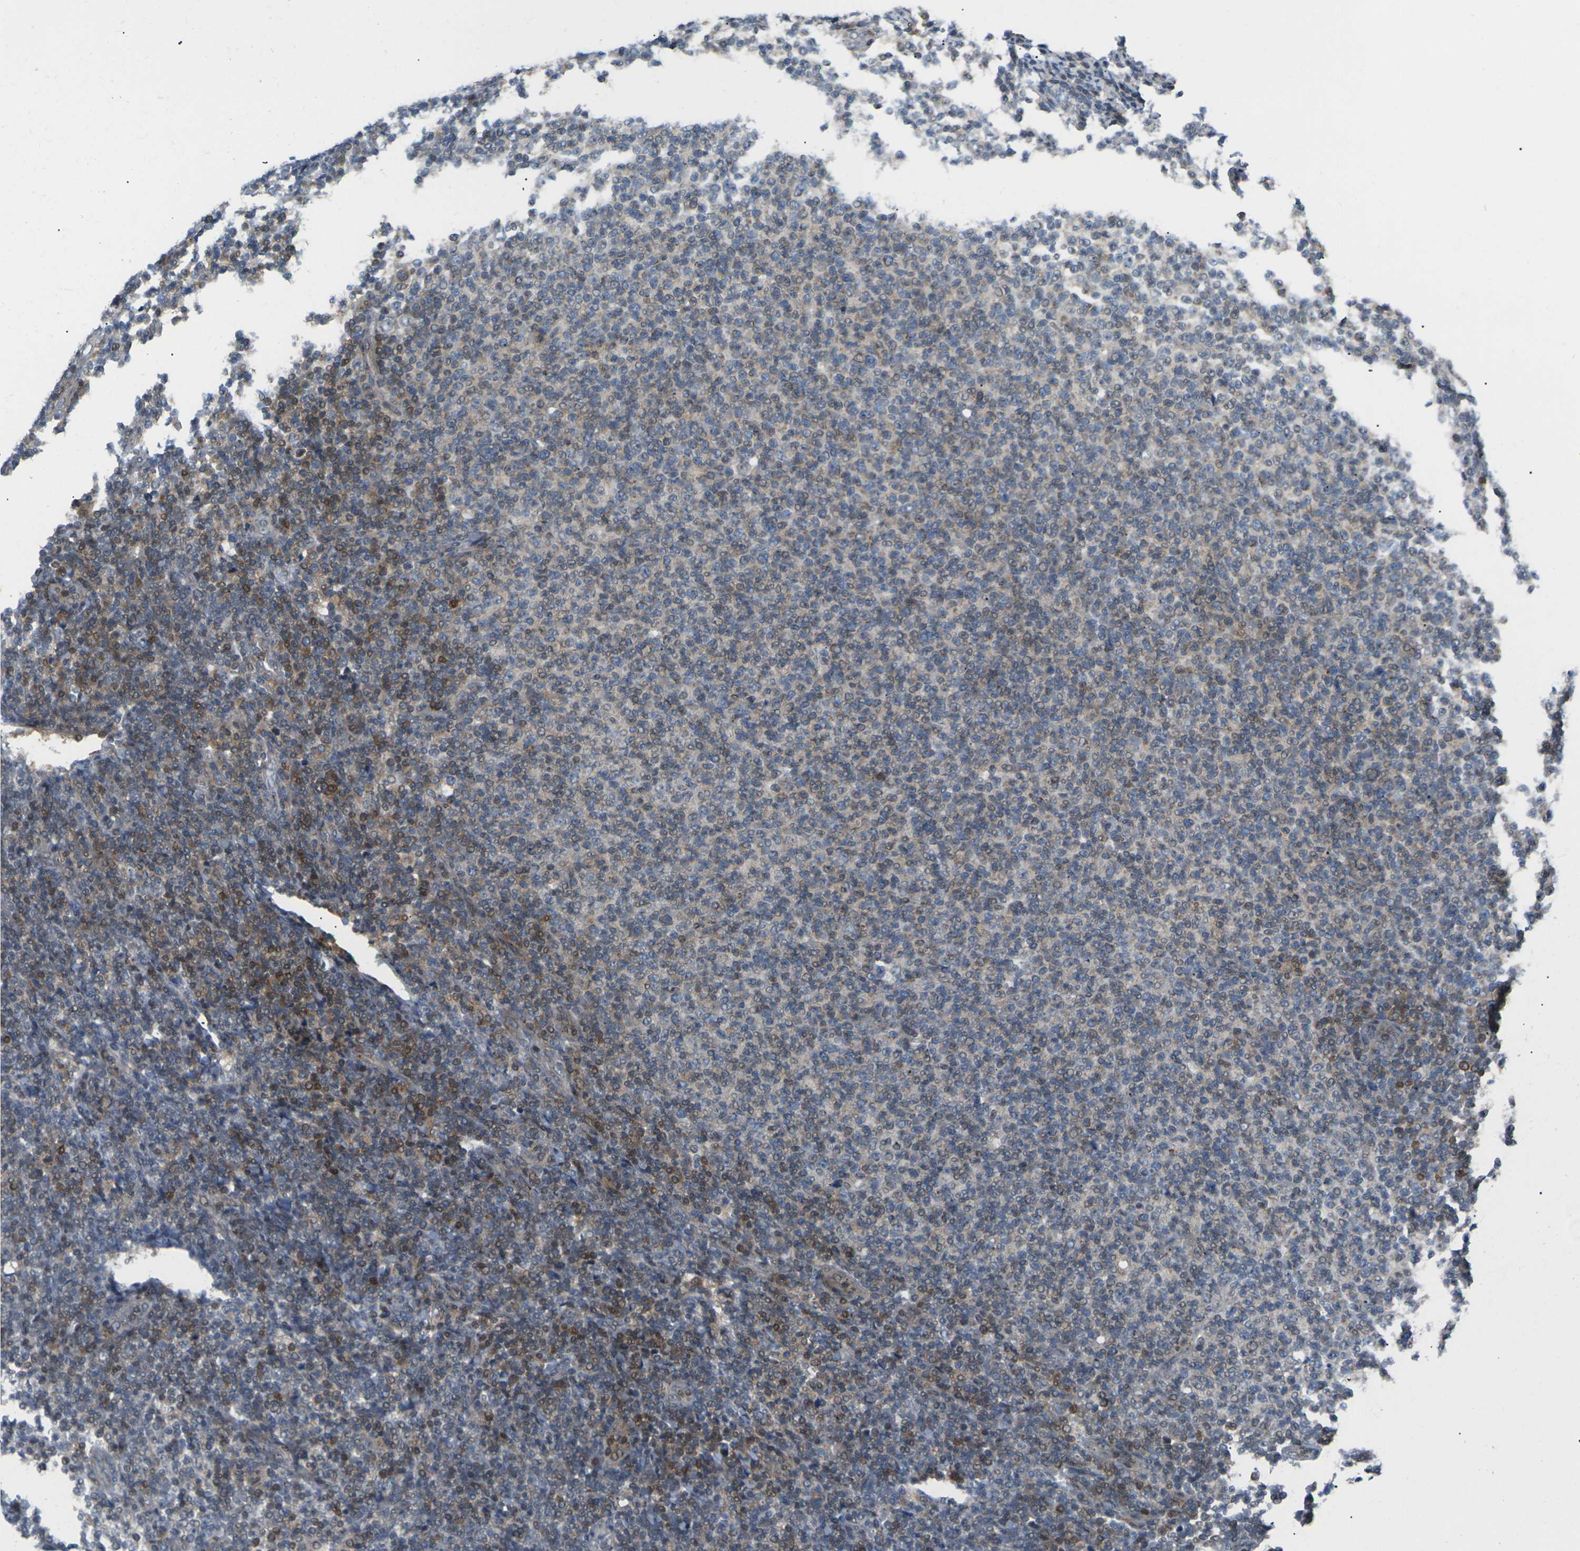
{"staining": {"intensity": "moderate", "quantity": "<25%", "location": "cytoplasmic/membranous"}, "tissue": "lymphoma", "cell_type": "Tumor cells", "image_type": "cancer", "snomed": [{"axis": "morphology", "description": "Malignant lymphoma, non-Hodgkin's type, Low grade"}, {"axis": "topography", "description": "Lymph node"}], "caption": "Tumor cells exhibit low levels of moderate cytoplasmic/membranous expression in about <25% of cells in human low-grade malignant lymphoma, non-Hodgkin's type.", "gene": "RPS6KA3", "patient": {"sex": "male", "age": 66}}